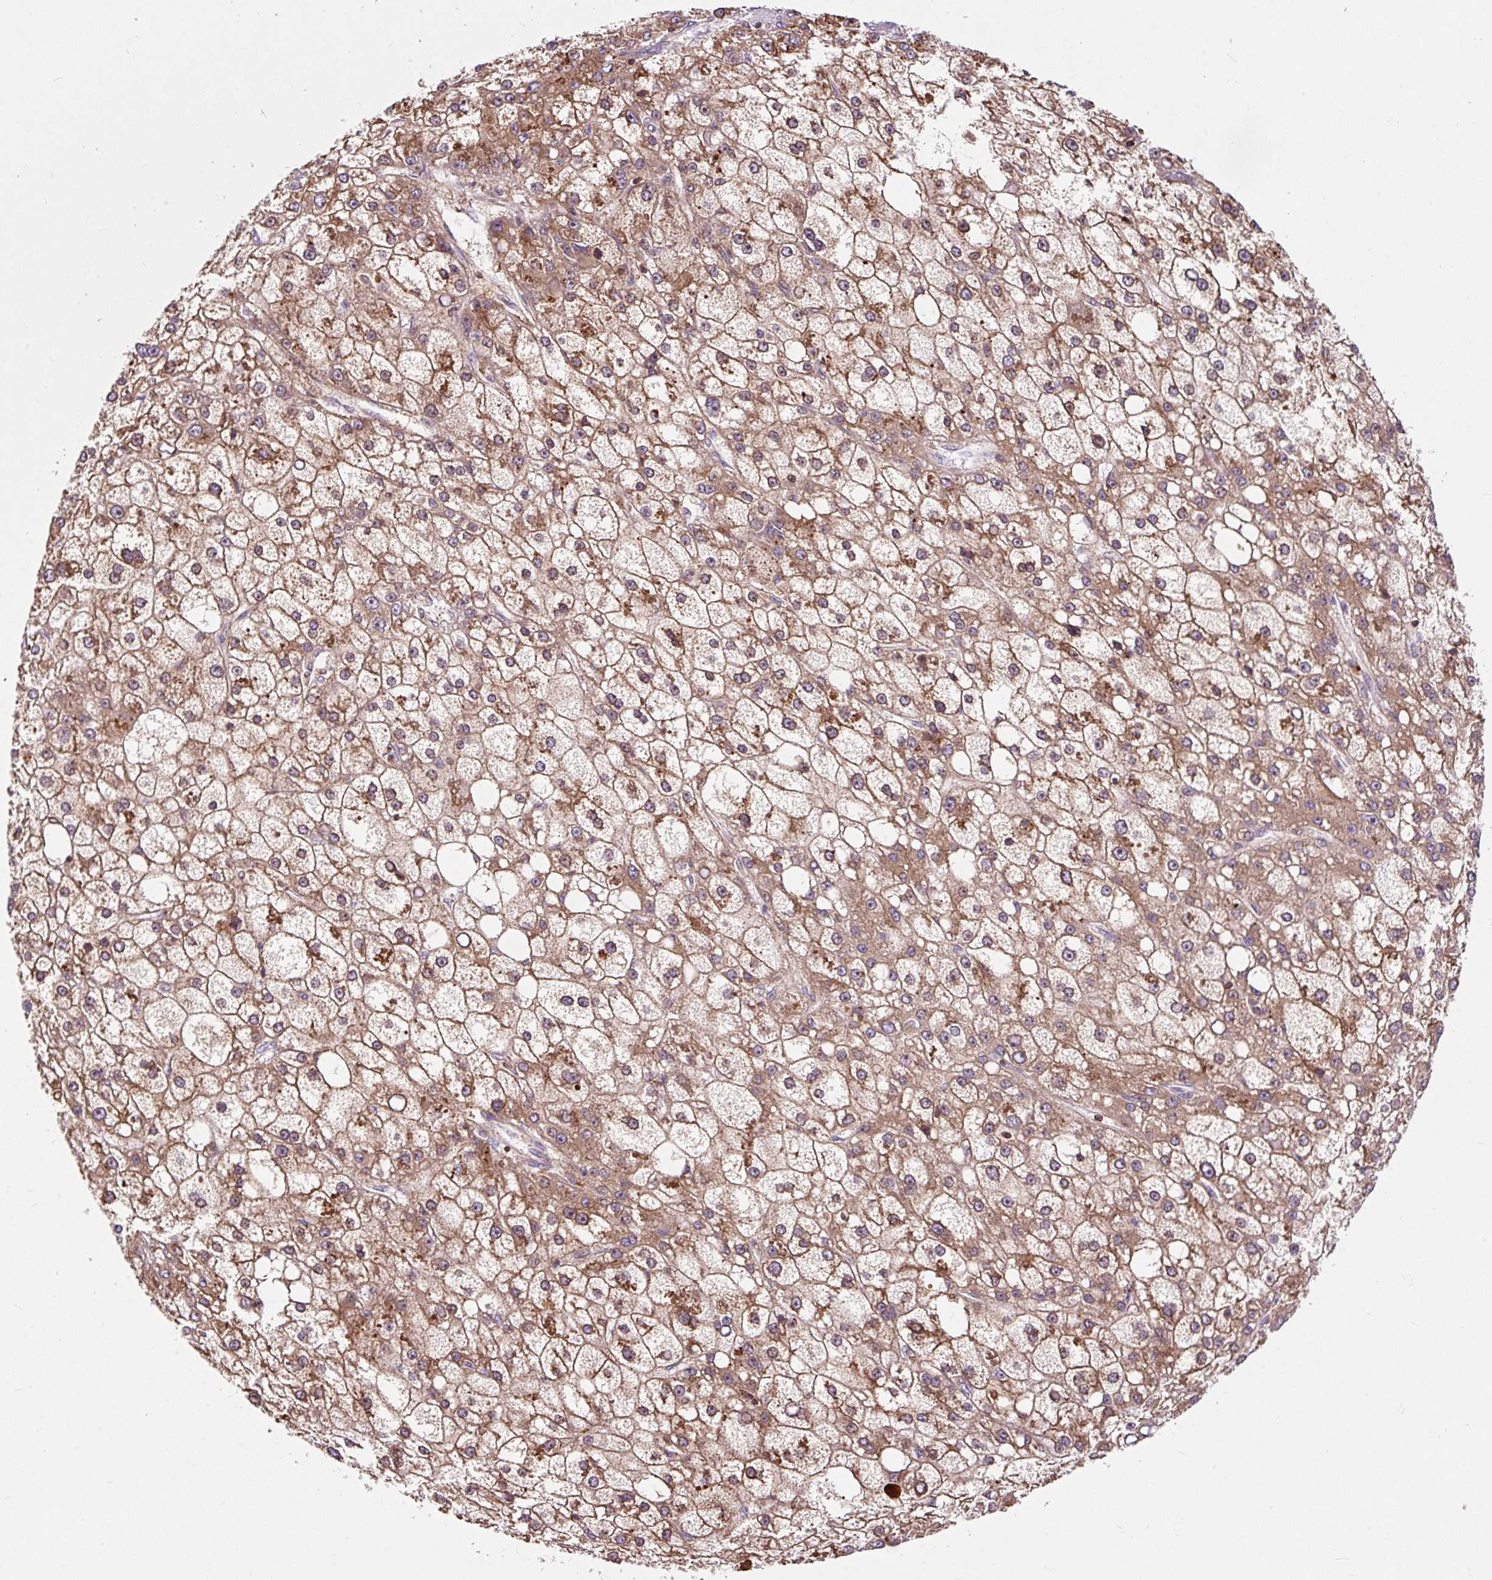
{"staining": {"intensity": "moderate", "quantity": ">75%", "location": "cytoplasmic/membranous"}, "tissue": "liver cancer", "cell_type": "Tumor cells", "image_type": "cancer", "snomed": [{"axis": "morphology", "description": "Carcinoma, Hepatocellular, NOS"}, {"axis": "topography", "description": "Liver"}], "caption": "Protein analysis of liver cancer (hepatocellular carcinoma) tissue exhibits moderate cytoplasmic/membranous staining in about >75% of tumor cells.", "gene": "CISD3", "patient": {"sex": "male", "age": 67}}